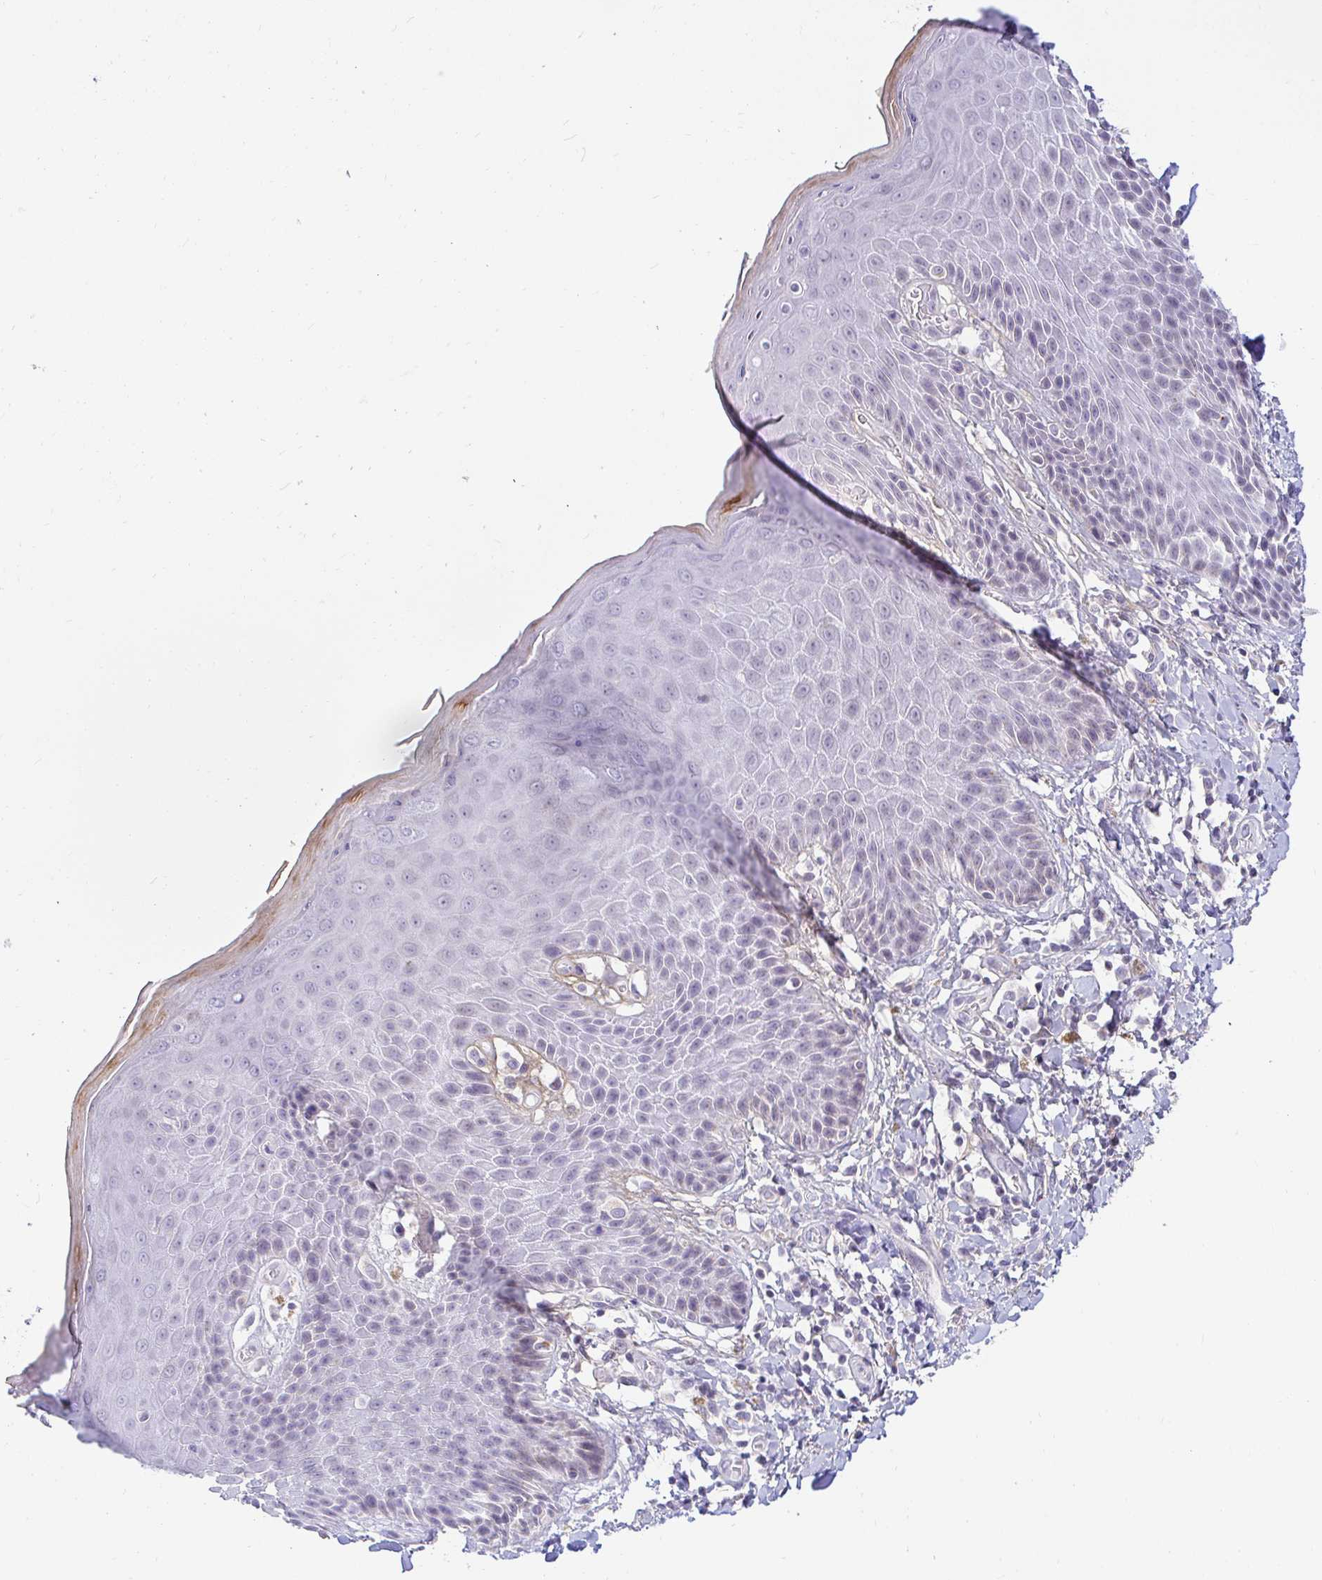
{"staining": {"intensity": "moderate", "quantity": "<25%", "location": "cytoplasmic/membranous"}, "tissue": "skin", "cell_type": "Epidermal cells", "image_type": "normal", "snomed": [{"axis": "morphology", "description": "Normal tissue, NOS"}, {"axis": "topography", "description": "Anal"}, {"axis": "topography", "description": "Peripheral nerve tissue"}], "caption": "Immunohistochemistry (IHC) of unremarkable human skin displays low levels of moderate cytoplasmic/membranous expression in approximately <25% of epidermal cells.", "gene": "OR51D1", "patient": {"sex": "male", "age": 51}}